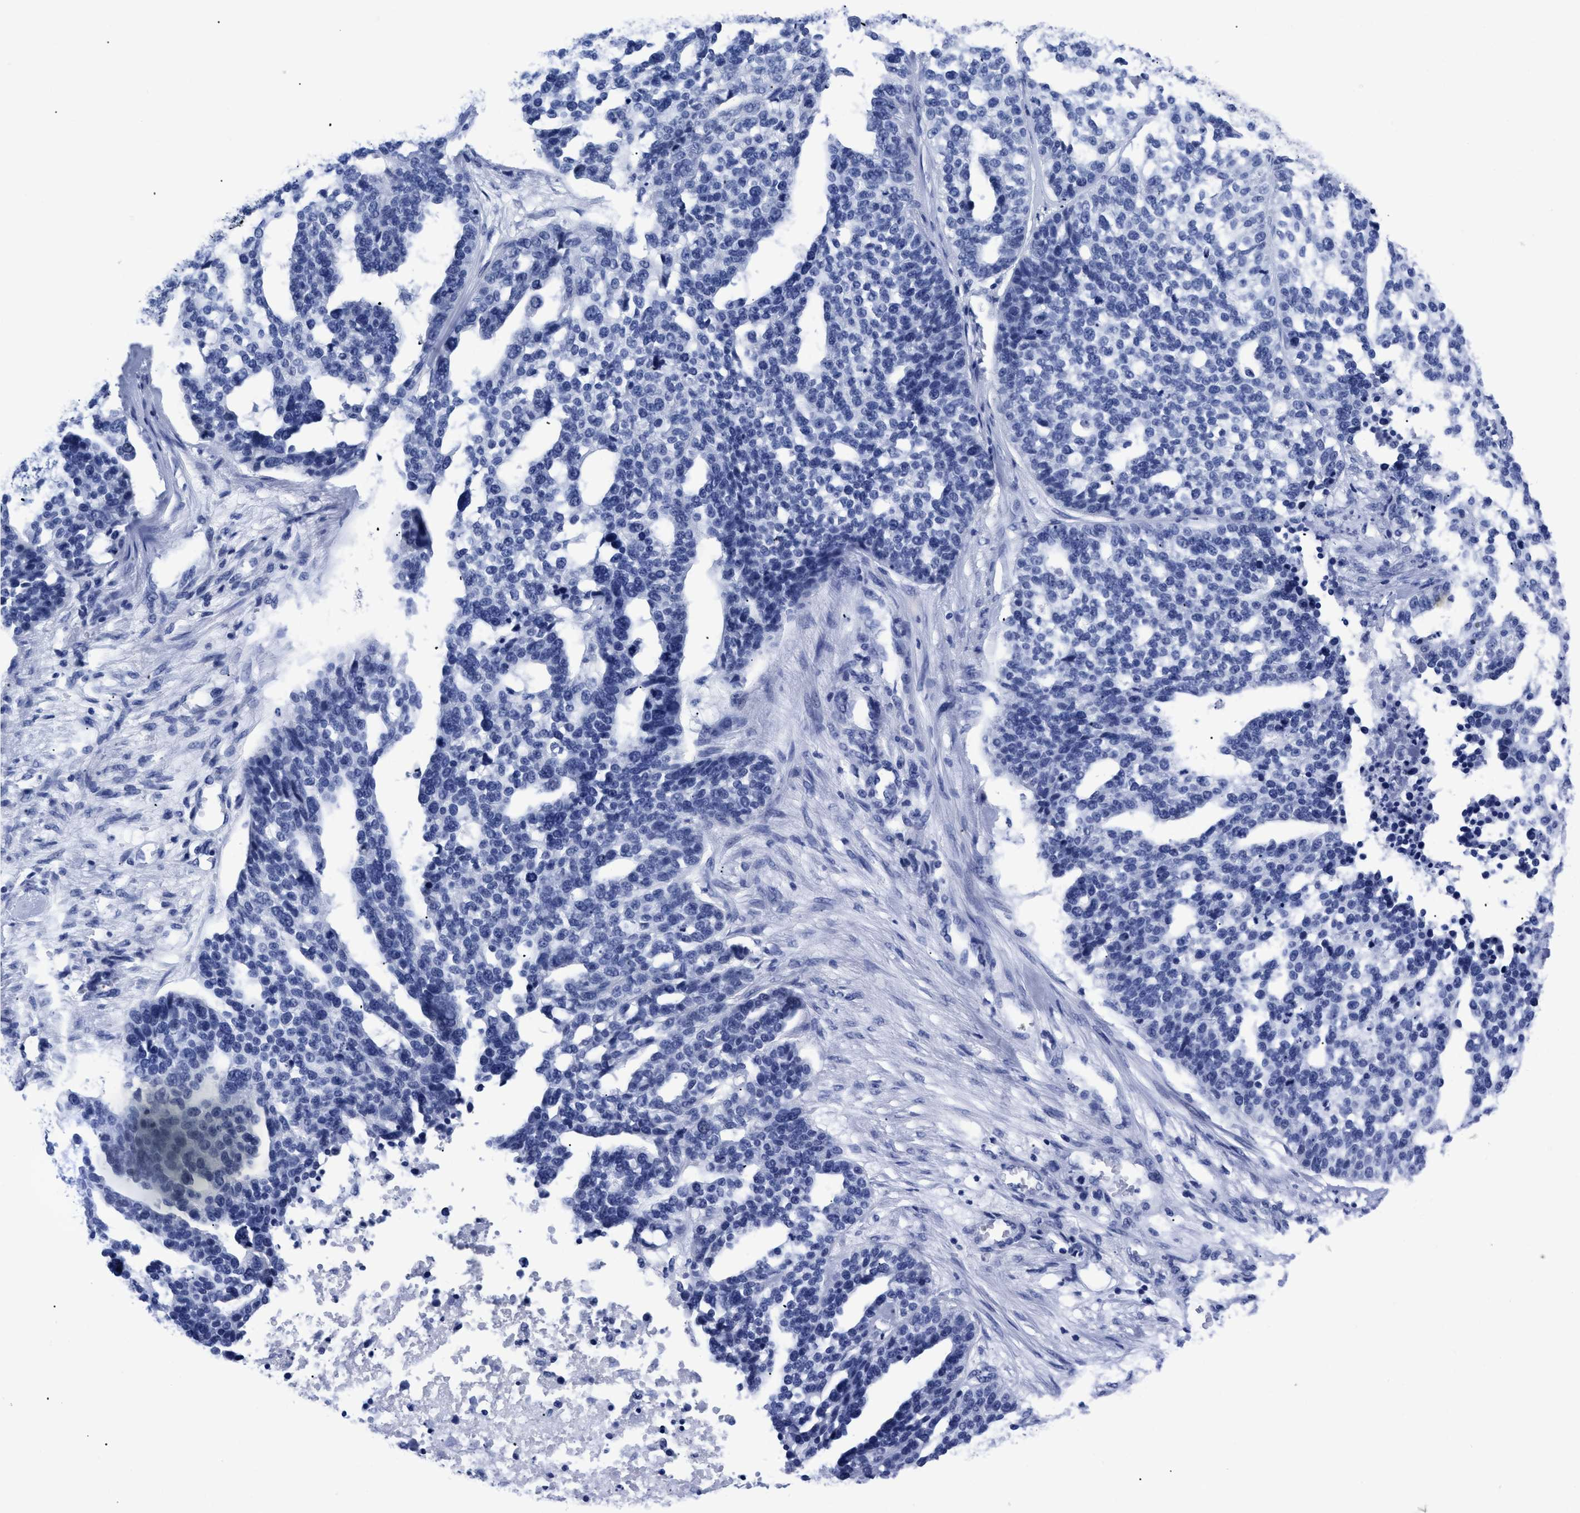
{"staining": {"intensity": "negative", "quantity": "none", "location": "none"}, "tissue": "ovarian cancer", "cell_type": "Tumor cells", "image_type": "cancer", "snomed": [{"axis": "morphology", "description": "Cystadenocarcinoma, serous, NOS"}, {"axis": "topography", "description": "Ovary"}], "caption": "Tumor cells show no significant protein positivity in ovarian cancer.", "gene": "TREML1", "patient": {"sex": "female", "age": 59}}